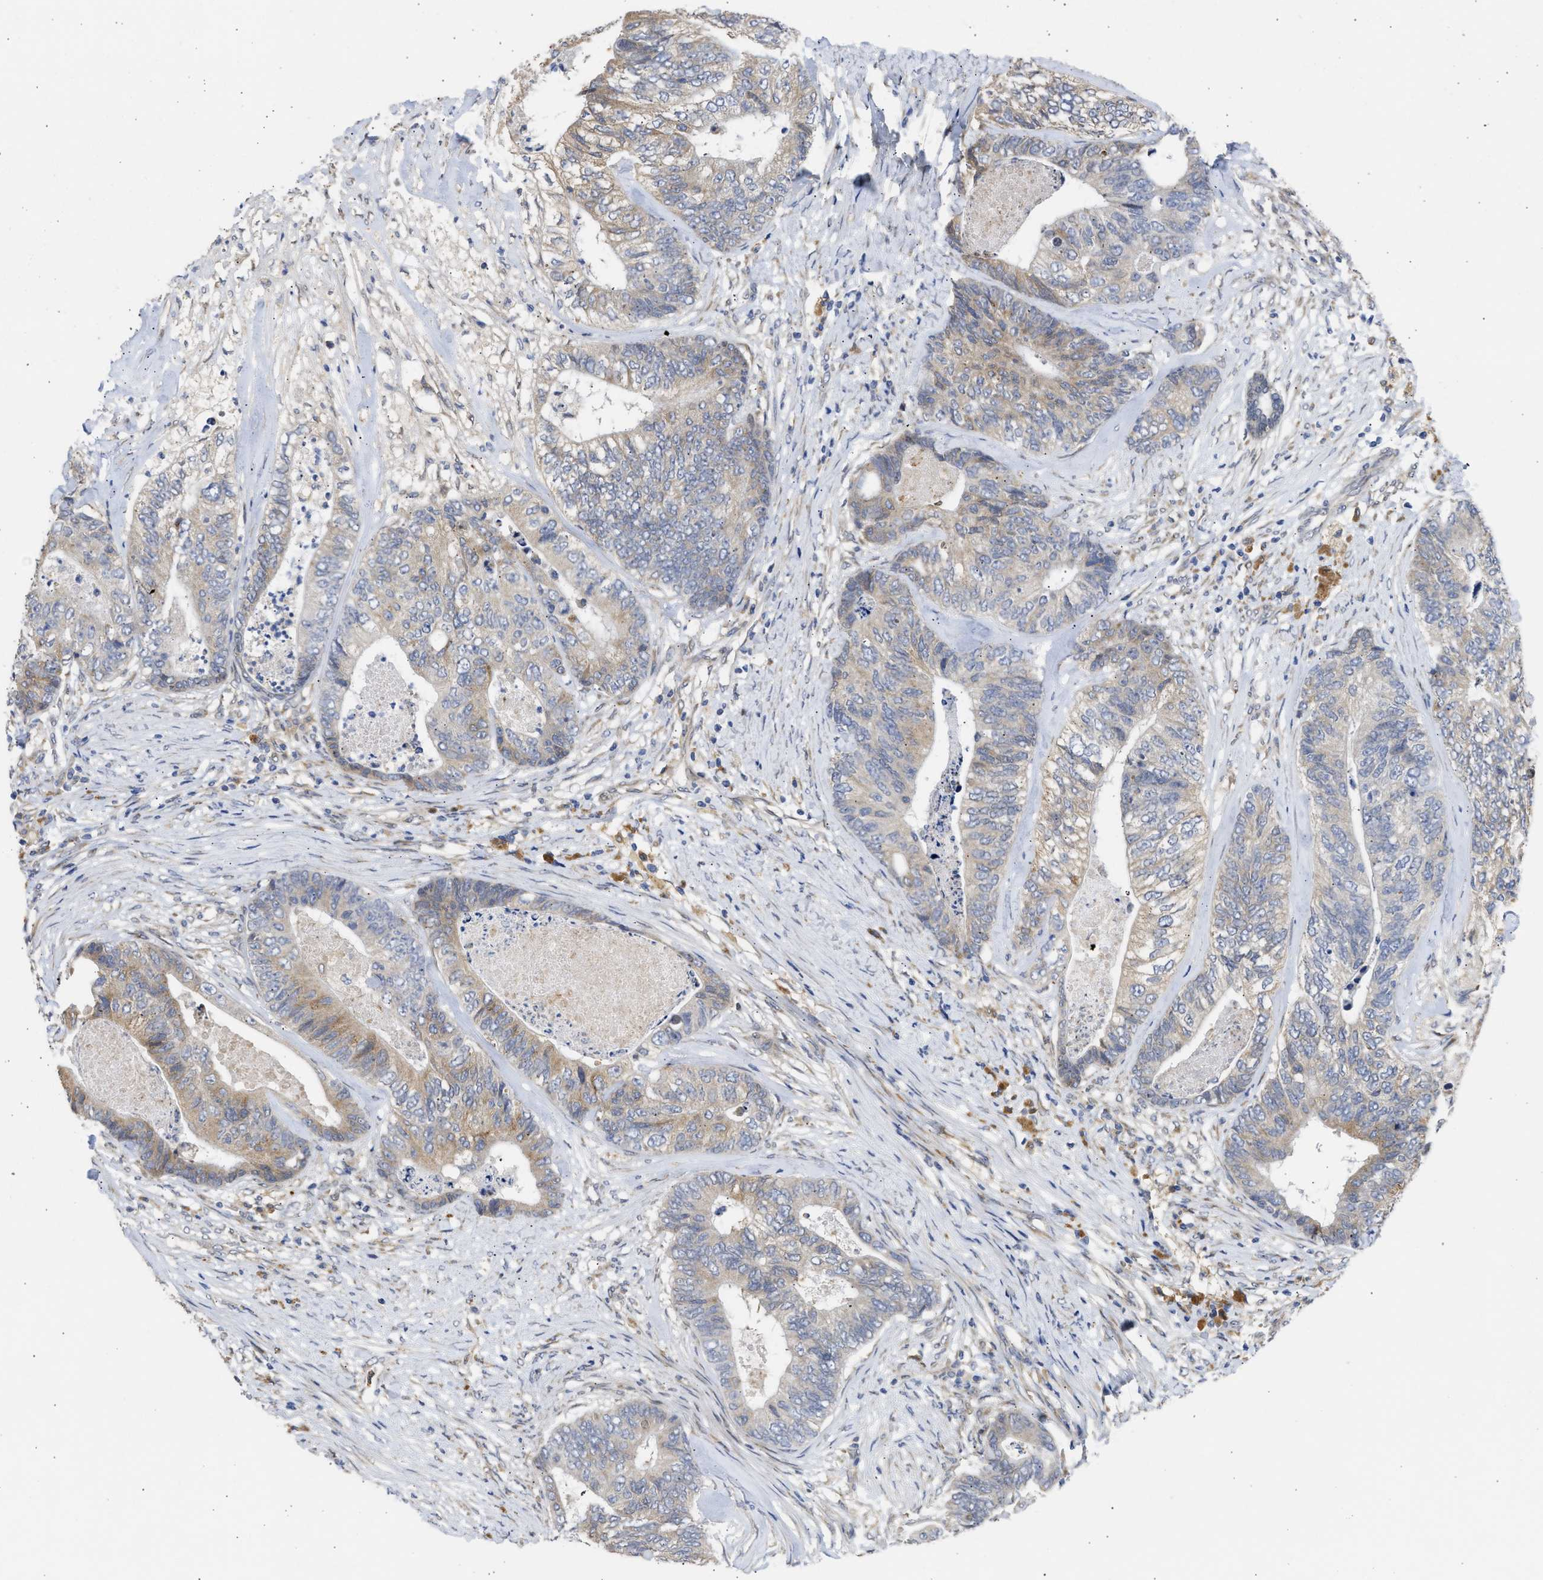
{"staining": {"intensity": "weak", "quantity": ">75%", "location": "cytoplasmic/membranous"}, "tissue": "colorectal cancer", "cell_type": "Tumor cells", "image_type": "cancer", "snomed": [{"axis": "morphology", "description": "Adenocarcinoma, NOS"}, {"axis": "topography", "description": "Colon"}], "caption": "Weak cytoplasmic/membranous staining is present in about >75% of tumor cells in adenocarcinoma (colorectal).", "gene": "TMED1", "patient": {"sex": "female", "age": 67}}